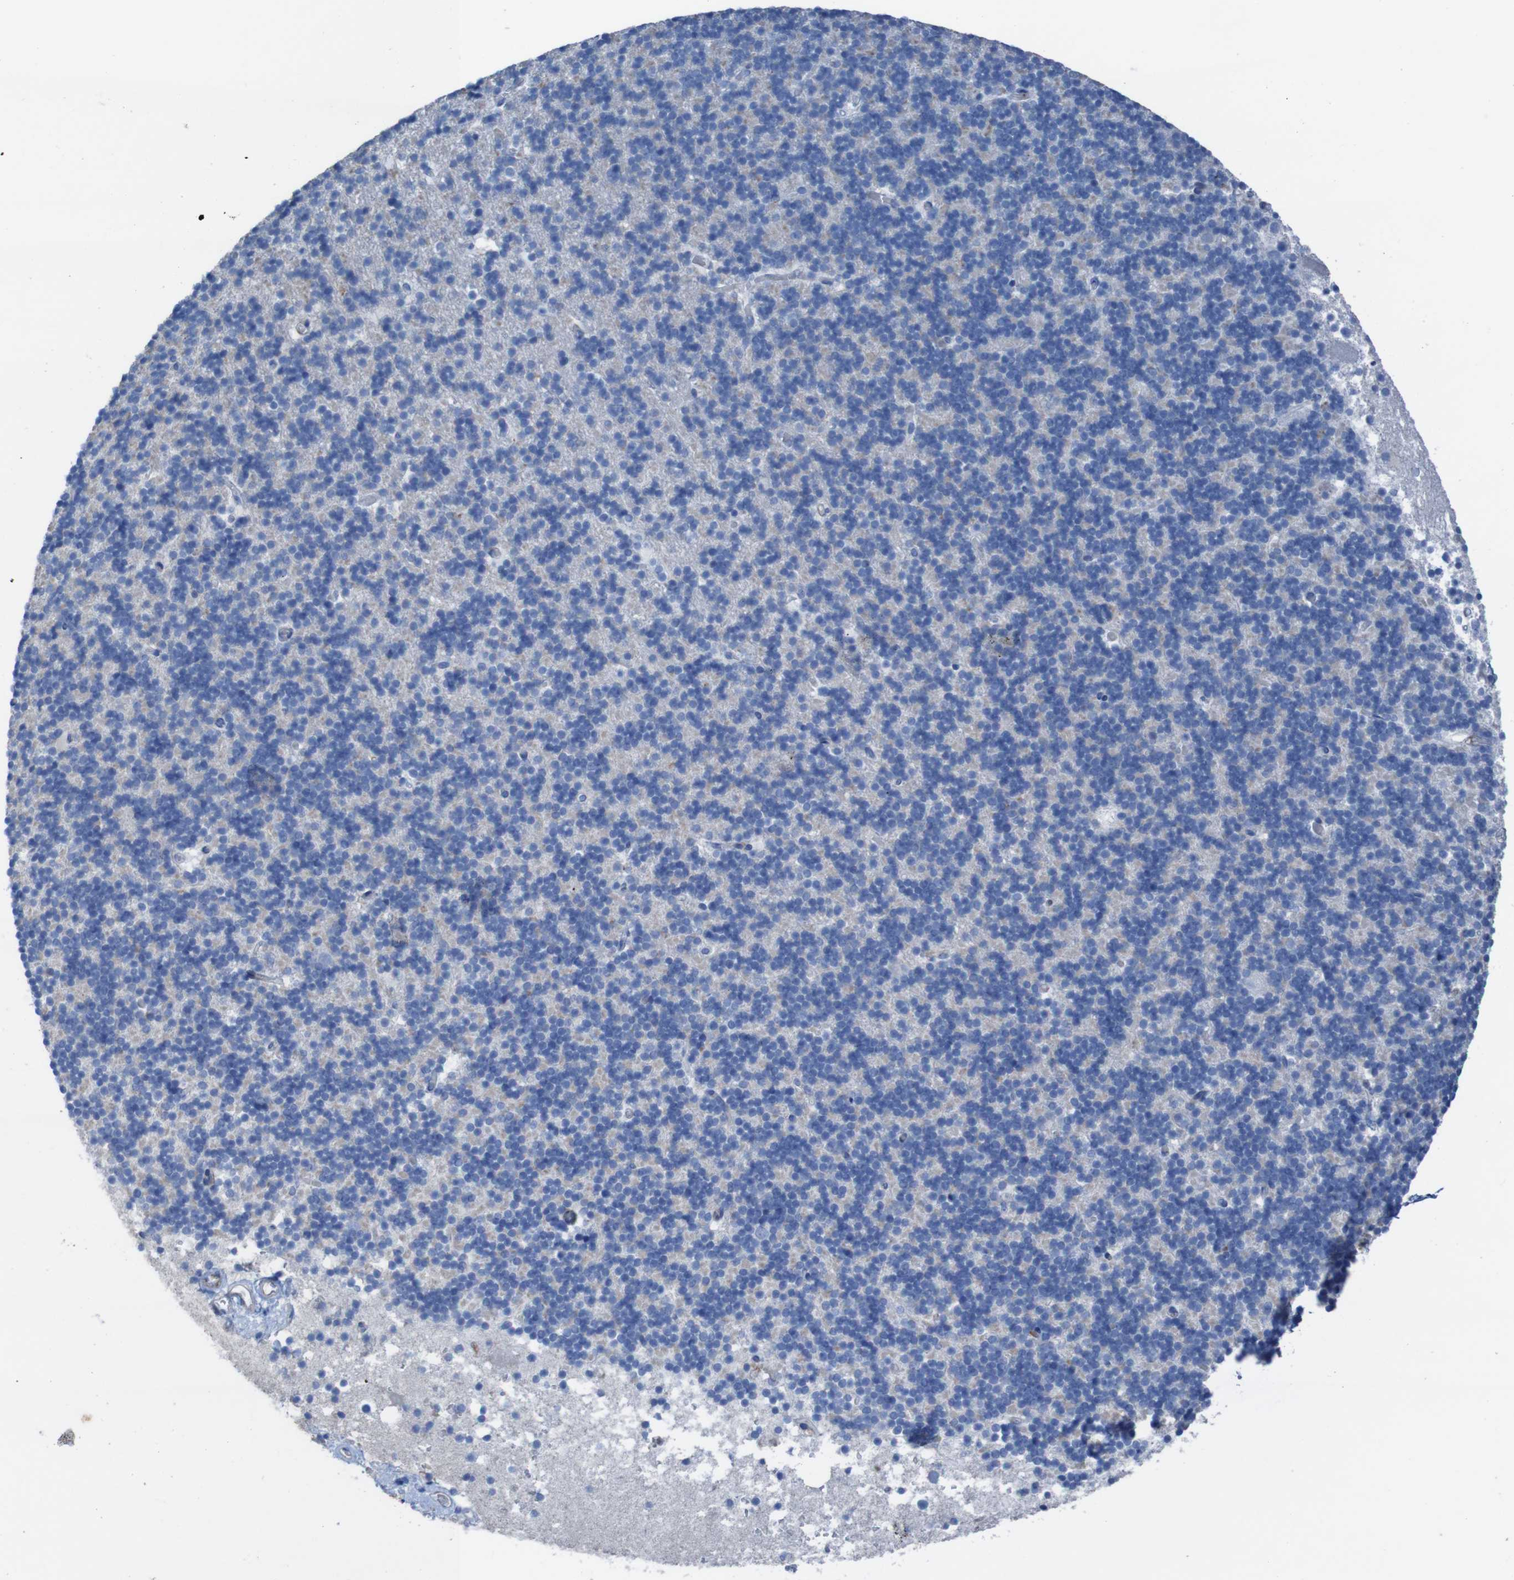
{"staining": {"intensity": "negative", "quantity": "none", "location": "none"}, "tissue": "cerebellum", "cell_type": "Cells in granular layer", "image_type": "normal", "snomed": [{"axis": "morphology", "description": "Normal tissue, NOS"}, {"axis": "topography", "description": "Cerebellum"}], "caption": "Cells in granular layer show no significant expression in normal cerebellum.", "gene": "RNF182", "patient": {"sex": "male", "age": 45}}